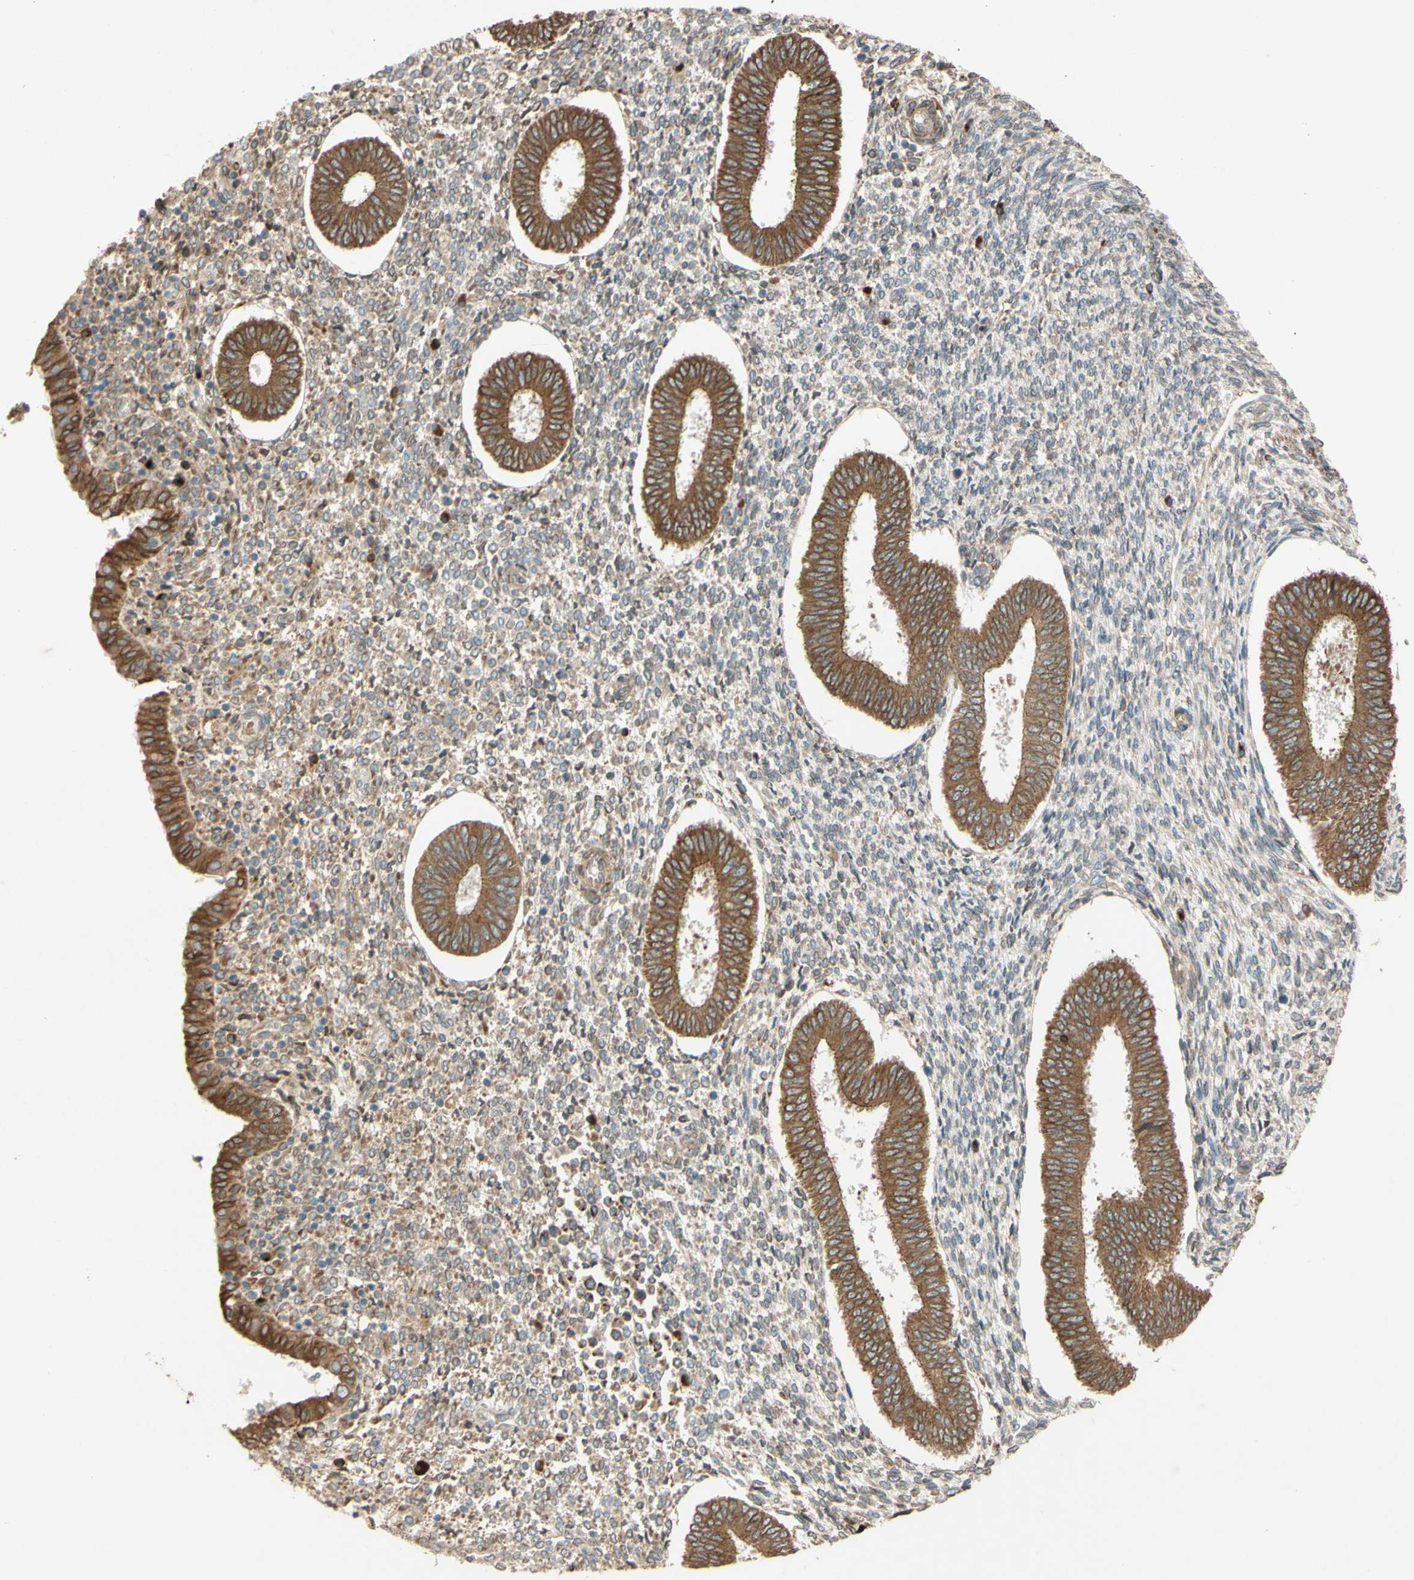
{"staining": {"intensity": "moderate", "quantity": "25%-75%", "location": "cytoplasmic/membranous,nuclear"}, "tissue": "endometrium", "cell_type": "Cells in endometrial stroma", "image_type": "normal", "snomed": [{"axis": "morphology", "description": "Normal tissue, NOS"}, {"axis": "topography", "description": "Endometrium"}], "caption": "Cells in endometrial stroma reveal moderate cytoplasmic/membranous,nuclear expression in approximately 25%-75% of cells in unremarkable endometrium. Using DAB (3,3'-diaminobenzidine) (brown) and hematoxylin (blue) stains, captured at high magnification using brightfield microscopy.", "gene": "PTPRU", "patient": {"sex": "female", "age": 35}}